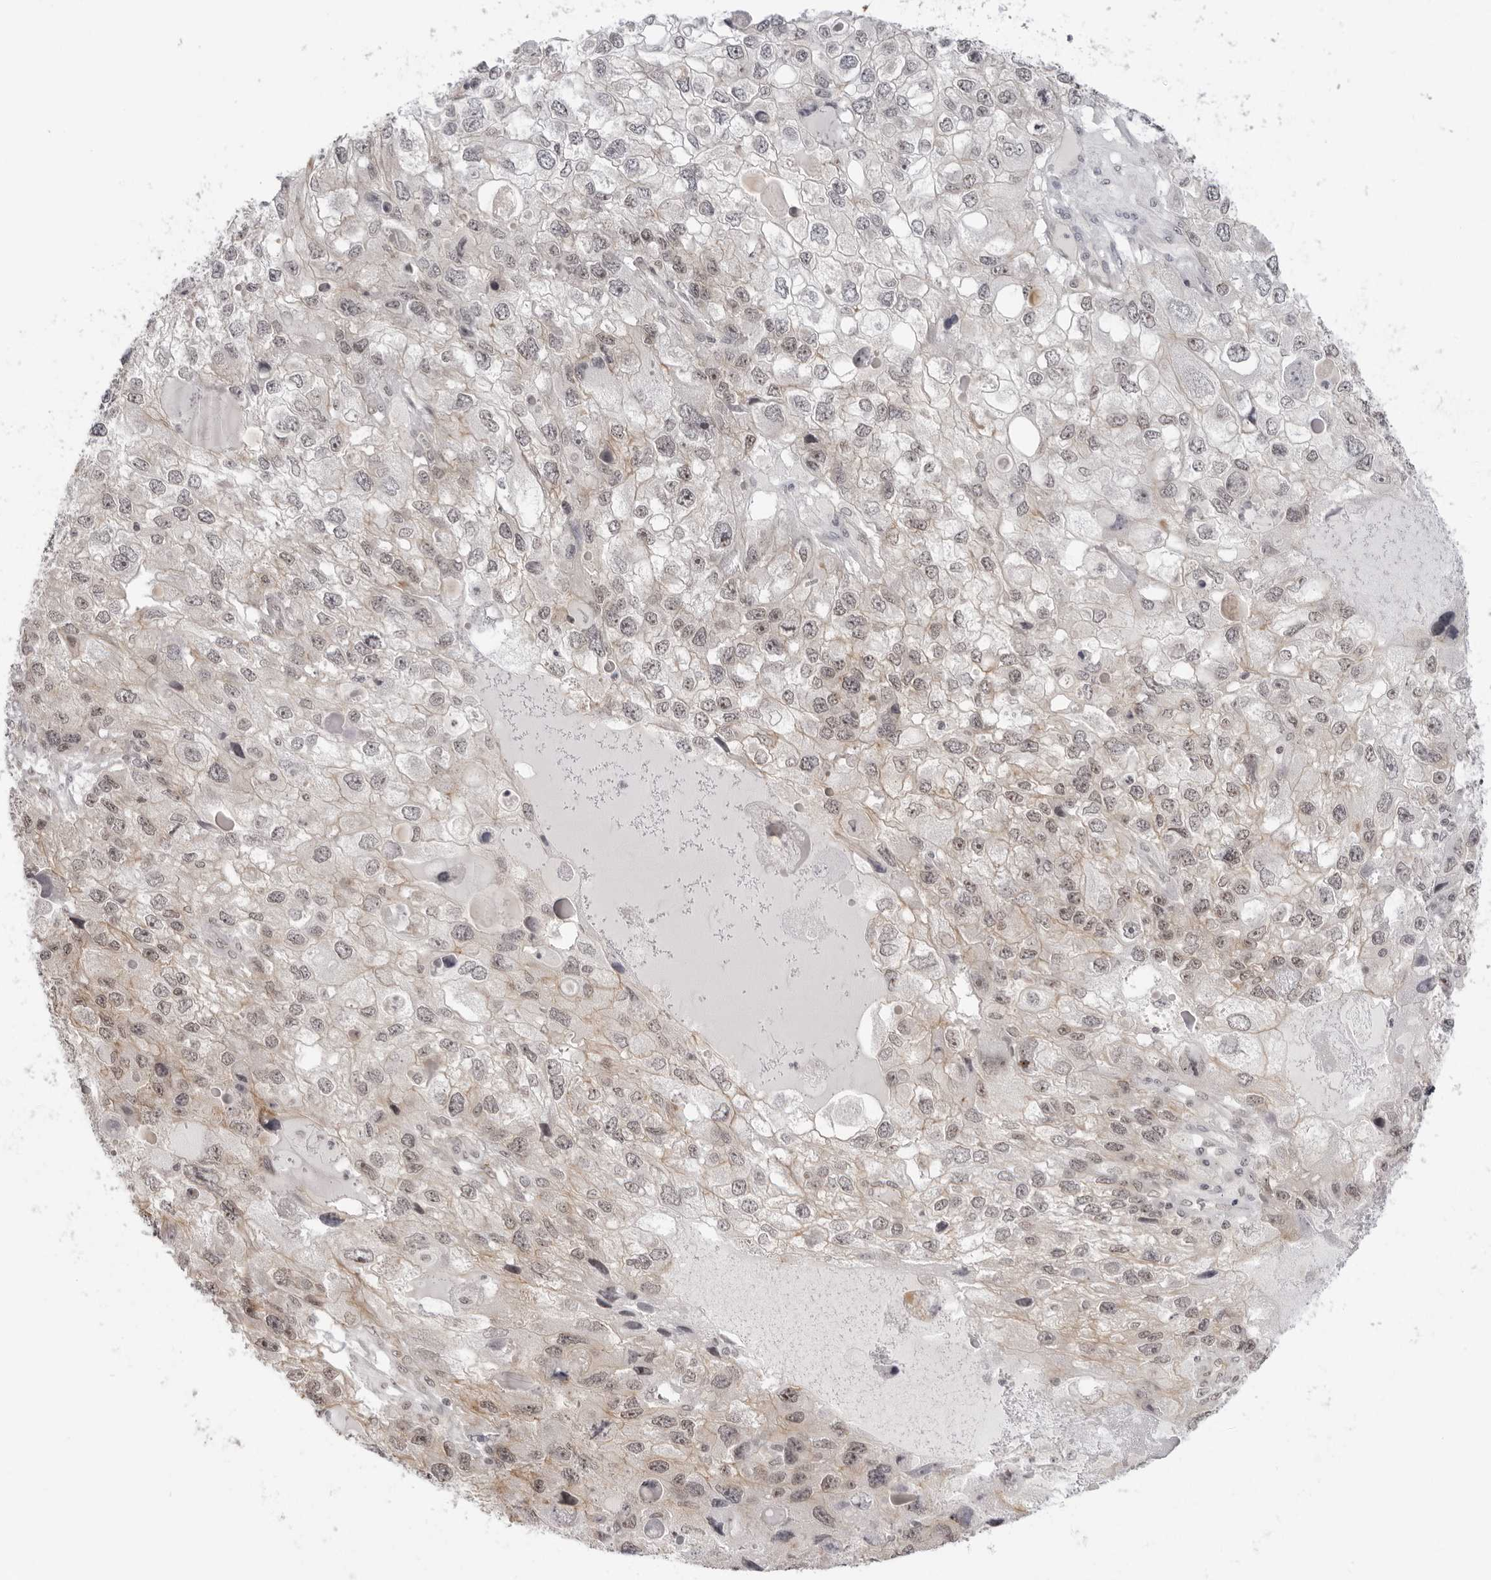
{"staining": {"intensity": "weak", "quantity": "<25%", "location": "cytoplasmic/membranous,nuclear"}, "tissue": "endometrial cancer", "cell_type": "Tumor cells", "image_type": "cancer", "snomed": [{"axis": "morphology", "description": "Adenocarcinoma, NOS"}, {"axis": "topography", "description": "Endometrium"}], "caption": "A histopathology image of endometrial cancer stained for a protein displays no brown staining in tumor cells.", "gene": "TRAPPC3", "patient": {"sex": "female", "age": 49}}